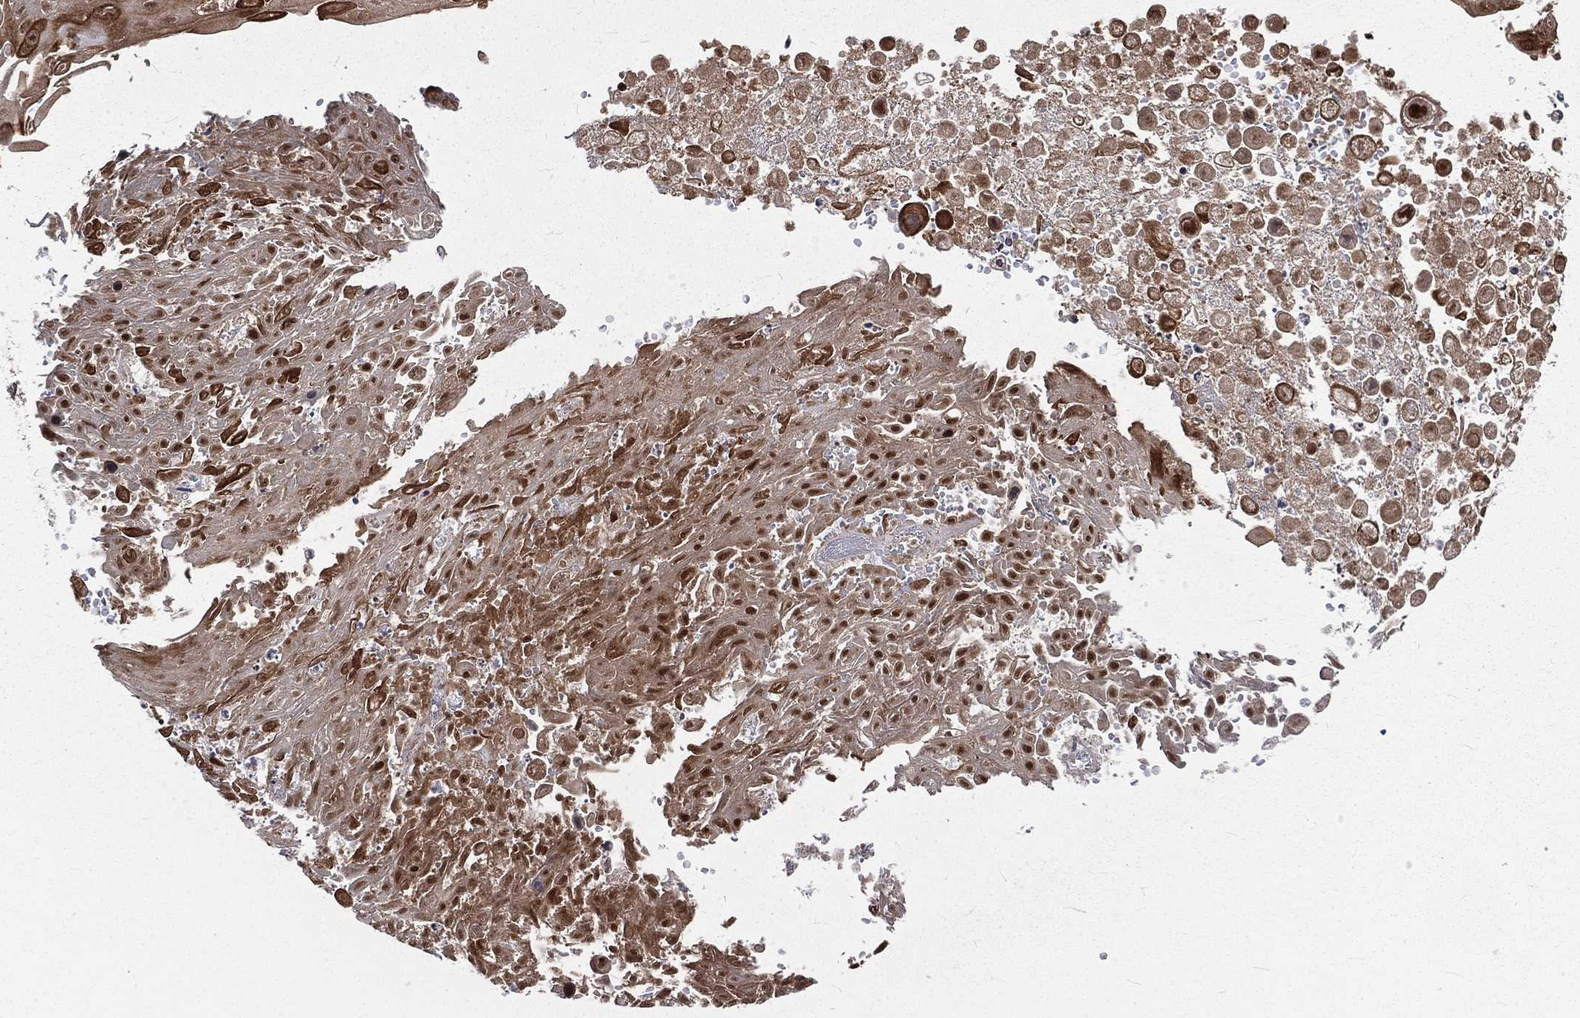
{"staining": {"intensity": "strong", "quantity": "<25%", "location": "cytoplasmic/membranous,nuclear"}, "tissue": "skin cancer", "cell_type": "Tumor cells", "image_type": "cancer", "snomed": [{"axis": "morphology", "description": "Squamous cell carcinoma, NOS"}, {"axis": "topography", "description": "Skin"}], "caption": "Strong cytoplasmic/membranous and nuclear expression for a protein is present in about <25% of tumor cells of skin cancer (squamous cell carcinoma) using immunohistochemistry.", "gene": "POLB", "patient": {"sex": "male", "age": 82}}